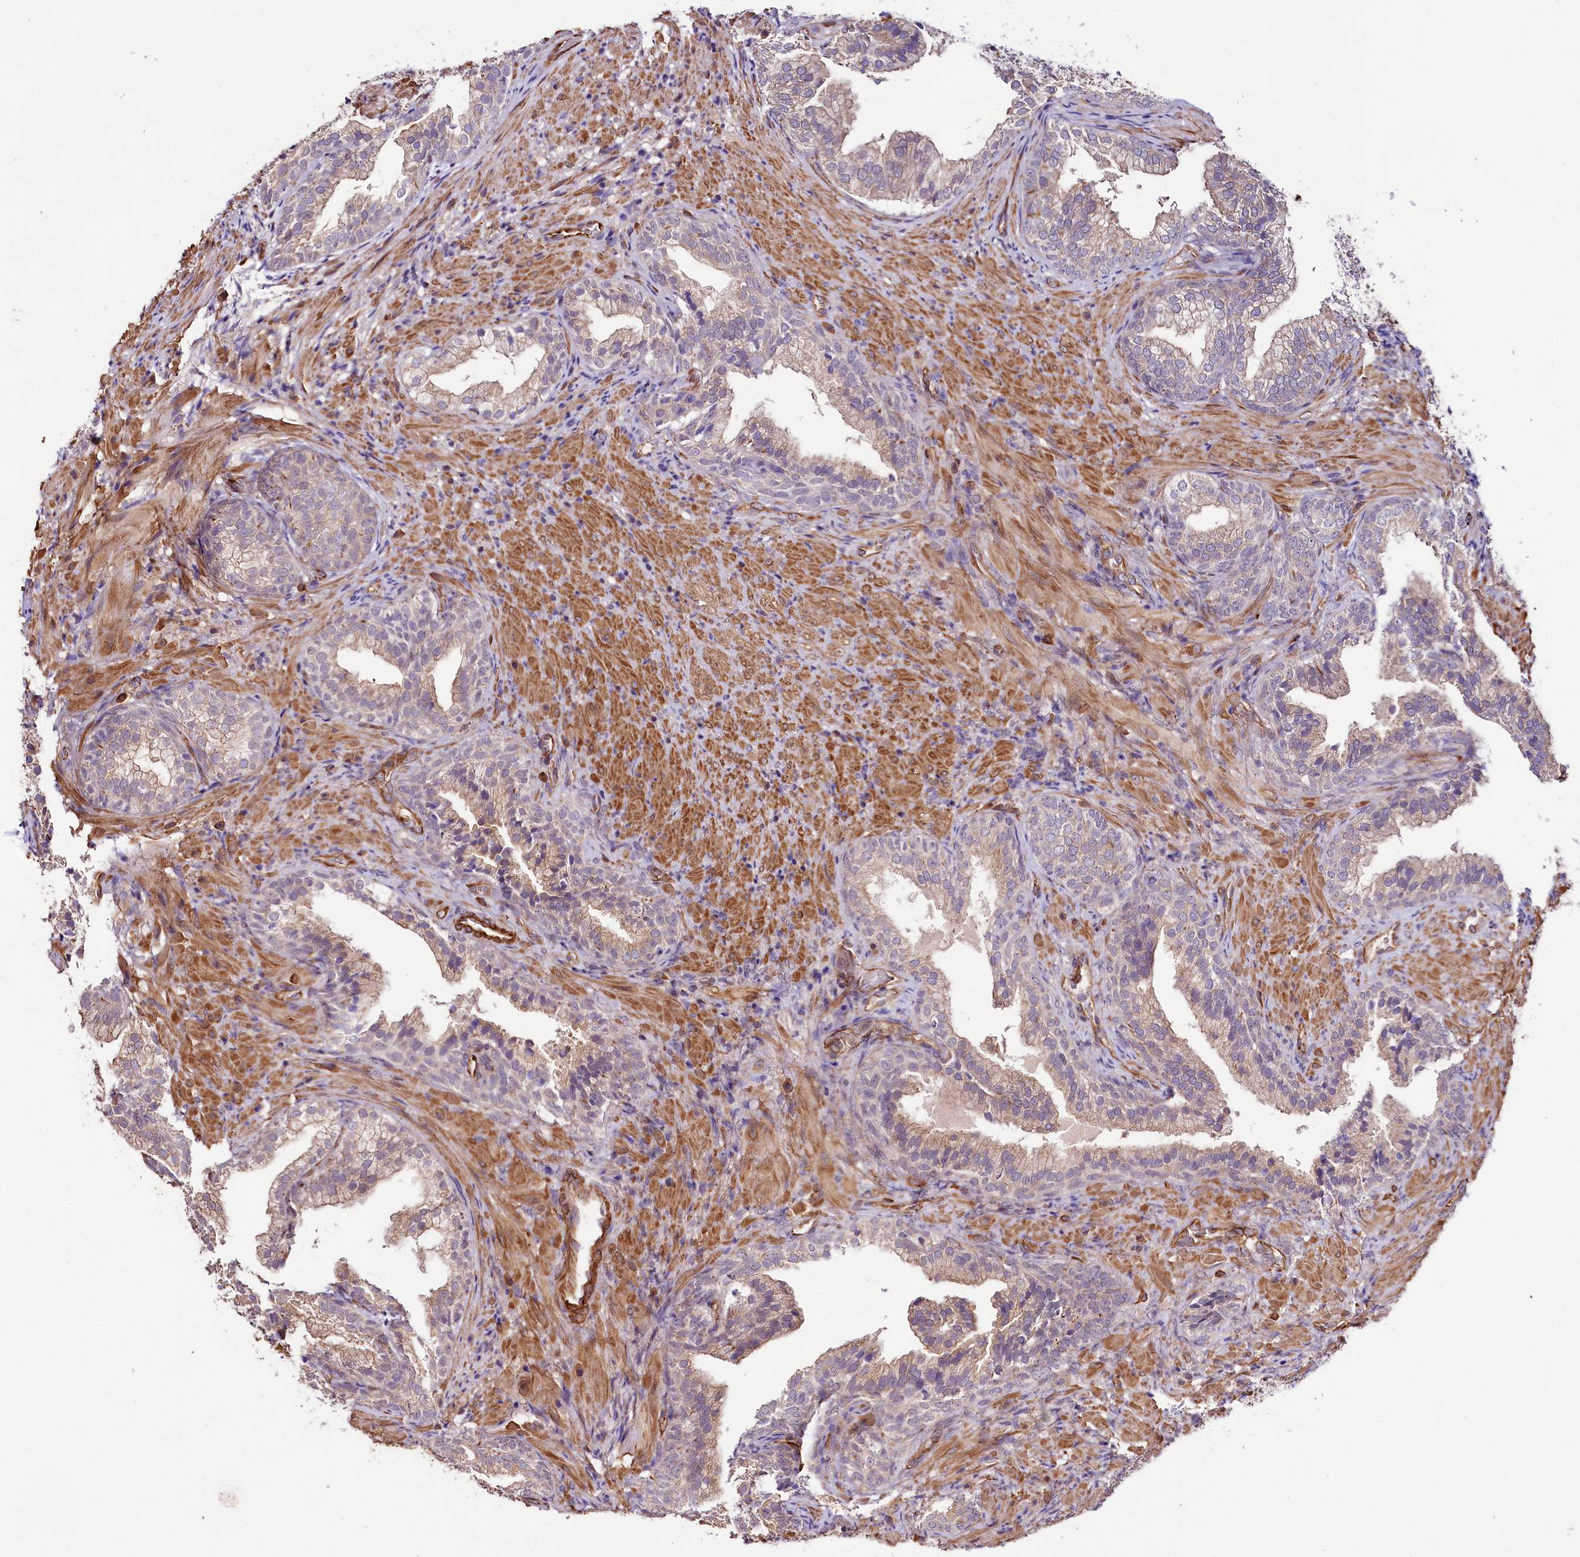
{"staining": {"intensity": "weak", "quantity": "25%-75%", "location": "cytoplasmic/membranous"}, "tissue": "prostate", "cell_type": "Glandular cells", "image_type": "normal", "snomed": [{"axis": "morphology", "description": "Normal tissue, NOS"}, {"axis": "topography", "description": "Prostate"}], "caption": "Normal prostate reveals weak cytoplasmic/membranous positivity in about 25%-75% of glandular cells.", "gene": "TTC12", "patient": {"sex": "male", "age": 76}}